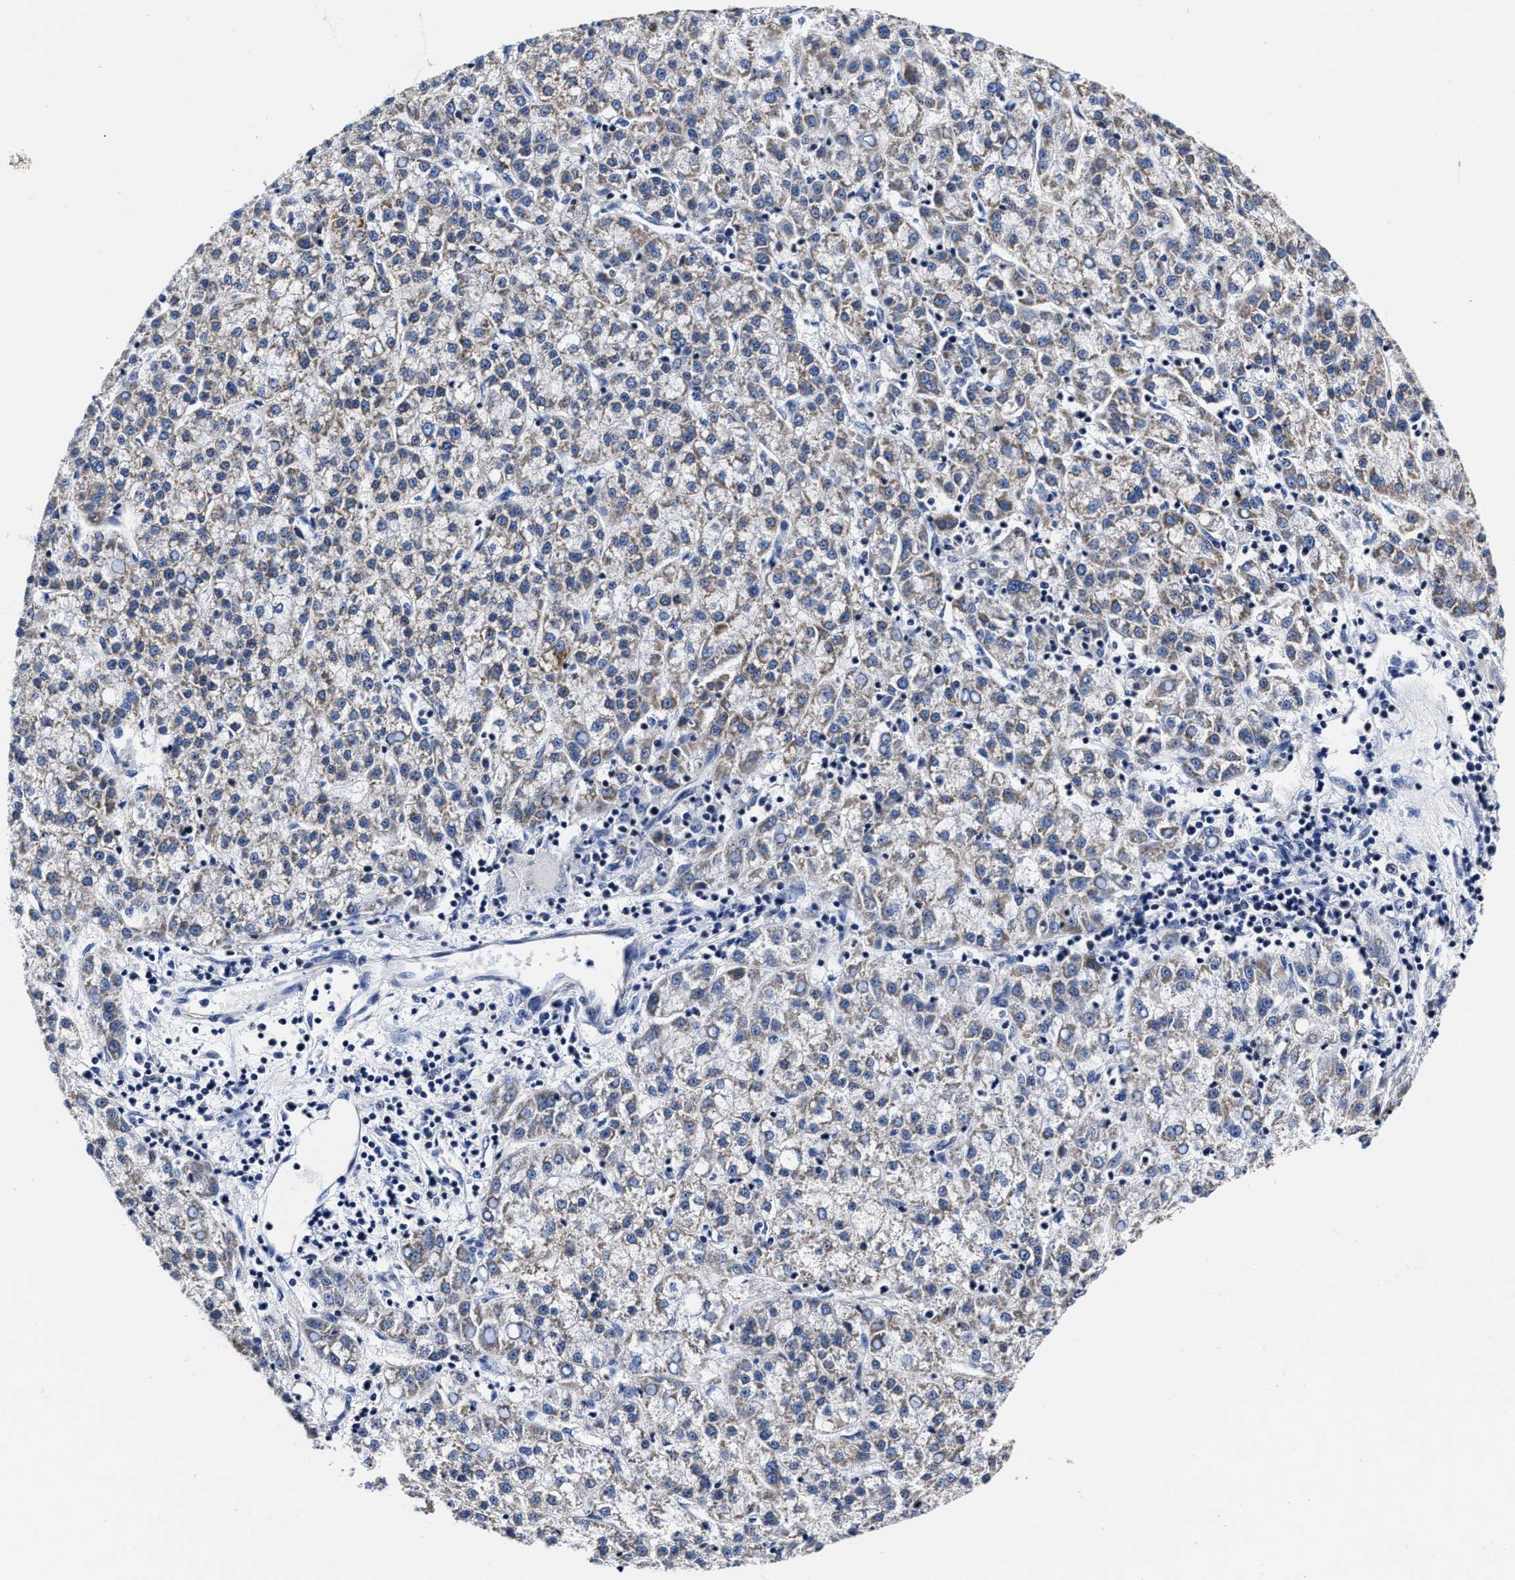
{"staining": {"intensity": "weak", "quantity": "<25%", "location": "cytoplasmic/membranous"}, "tissue": "liver cancer", "cell_type": "Tumor cells", "image_type": "cancer", "snomed": [{"axis": "morphology", "description": "Carcinoma, Hepatocellular, NOS"}, {"axis": "topography", "description": "Liver"}], "caption": "DAB (3,3'-diaminobenzidine) immunohistochemical staining of human liver cancer demonstrates no significant positivity in tumor cells.", "gene": "HINT2", "patient": {"sex": "female", "age": 58}}